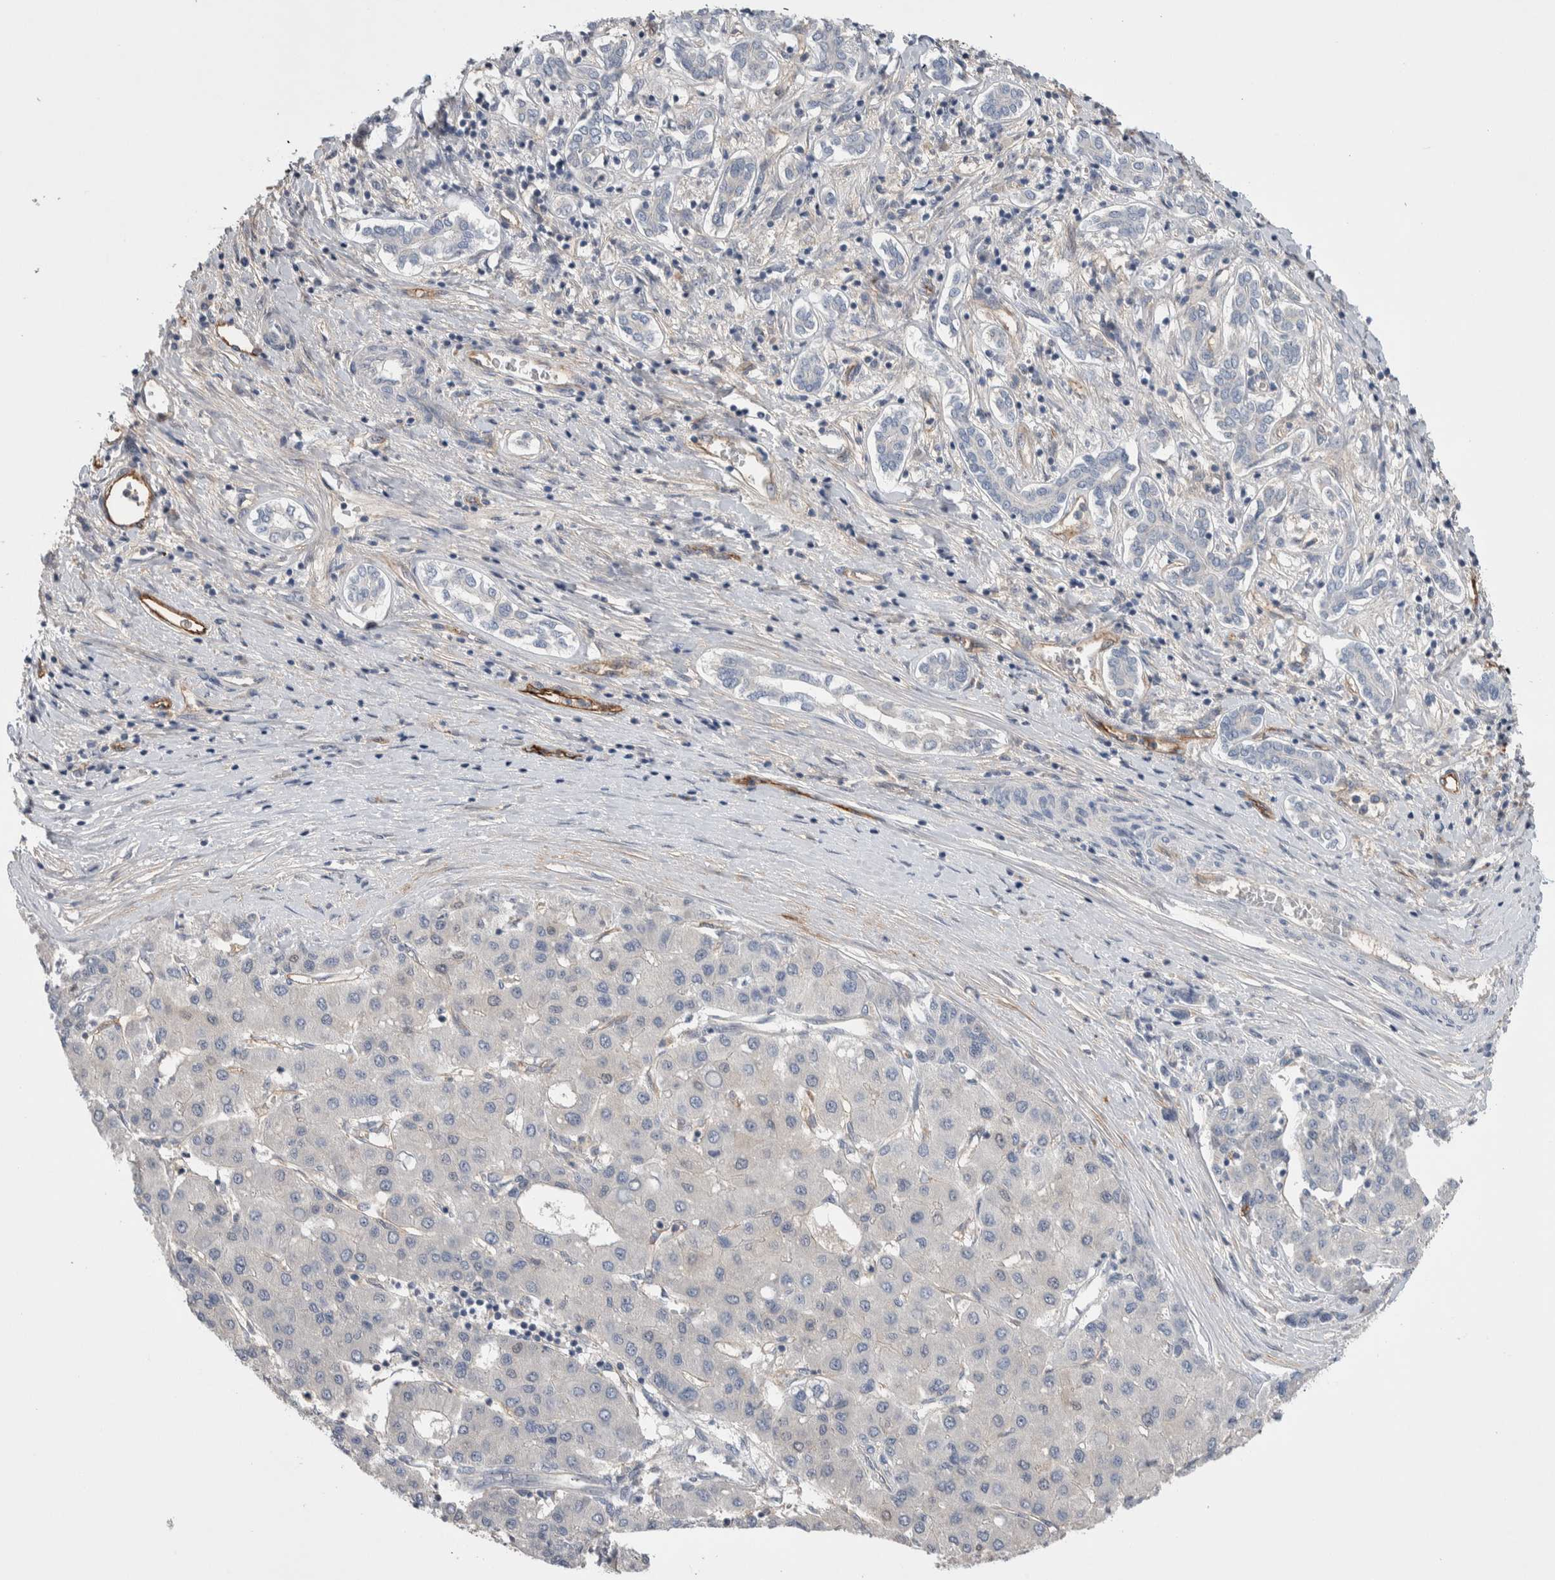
{"staining": {"intensity": "negative", "quantity": "none", "location": "none"}, "tissue": "liver cancer", "cell_type": "Tumor cells", "image_type": "cancer", "snomed": [{"axis": "morphology", "description": "Carcinoma, Hepatocellular, NOS"}, {"axis": "topography", "description": "Liver"}], "caption": "Tumor cells show no significant staining in liver cancer.", "gene": "CEP131", "patient": {"sex": "male", "age": 65}}